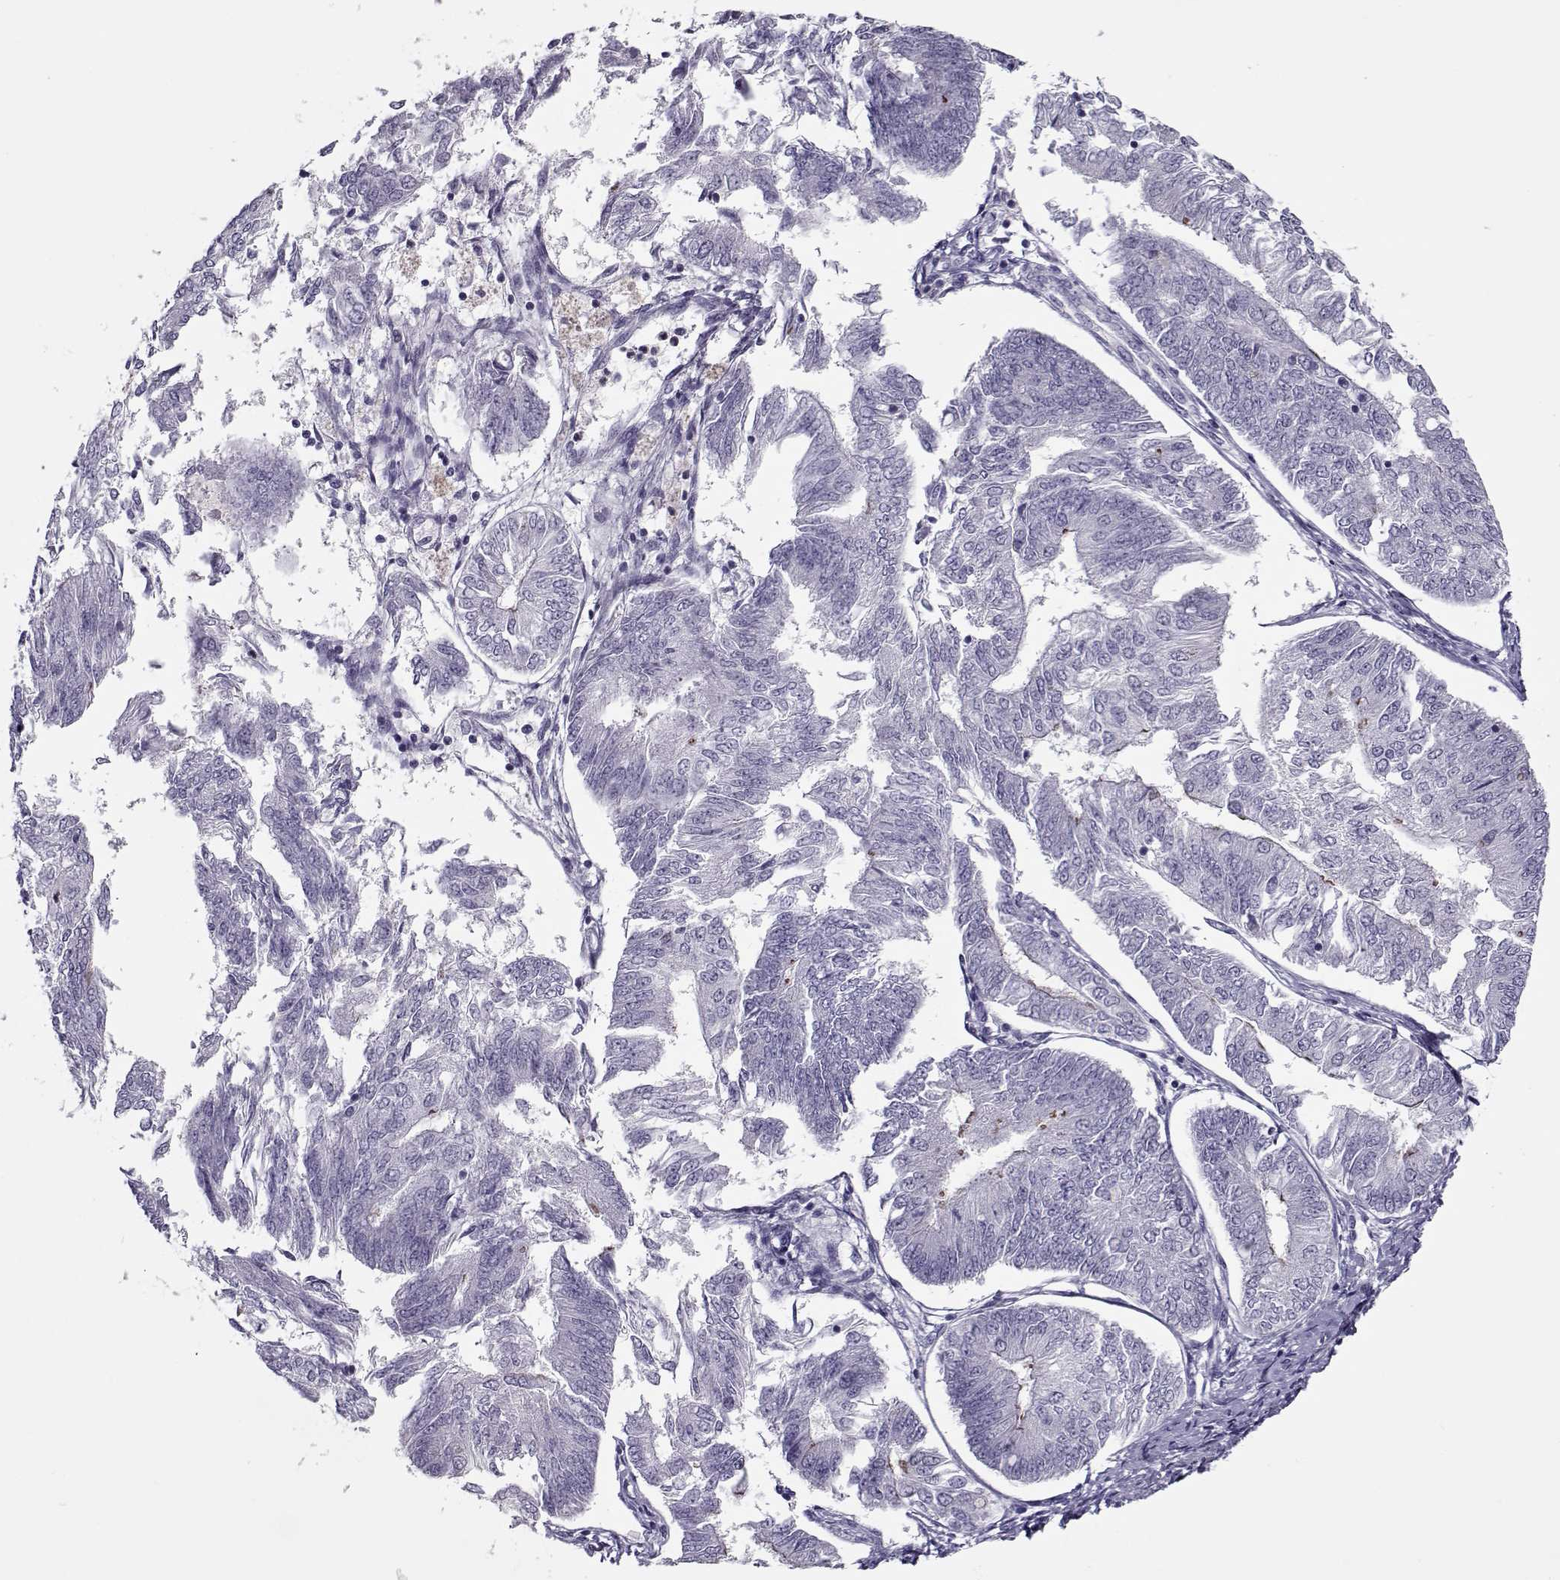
{"staining": {"intensity": "negative", "quantity": "none", "location": "none"}, "tissue": "endometrial cancer", "cell_type": "Tumor cells", "image_type": "cancer", "snomed": [{"axis": "morphology", "description": "Adenocarcinoma, NOS"}, {"axis": "topography", "description": "Endometrium"}], "caption": "Immunohistochemistry photomicrograph of human adenocarcinoma (endometrial) stained for a protein (brown), which reveals no positivity in tumor cells.", "gene": "CIBAR1", "patient": {"sex": "female", "age": 58}}